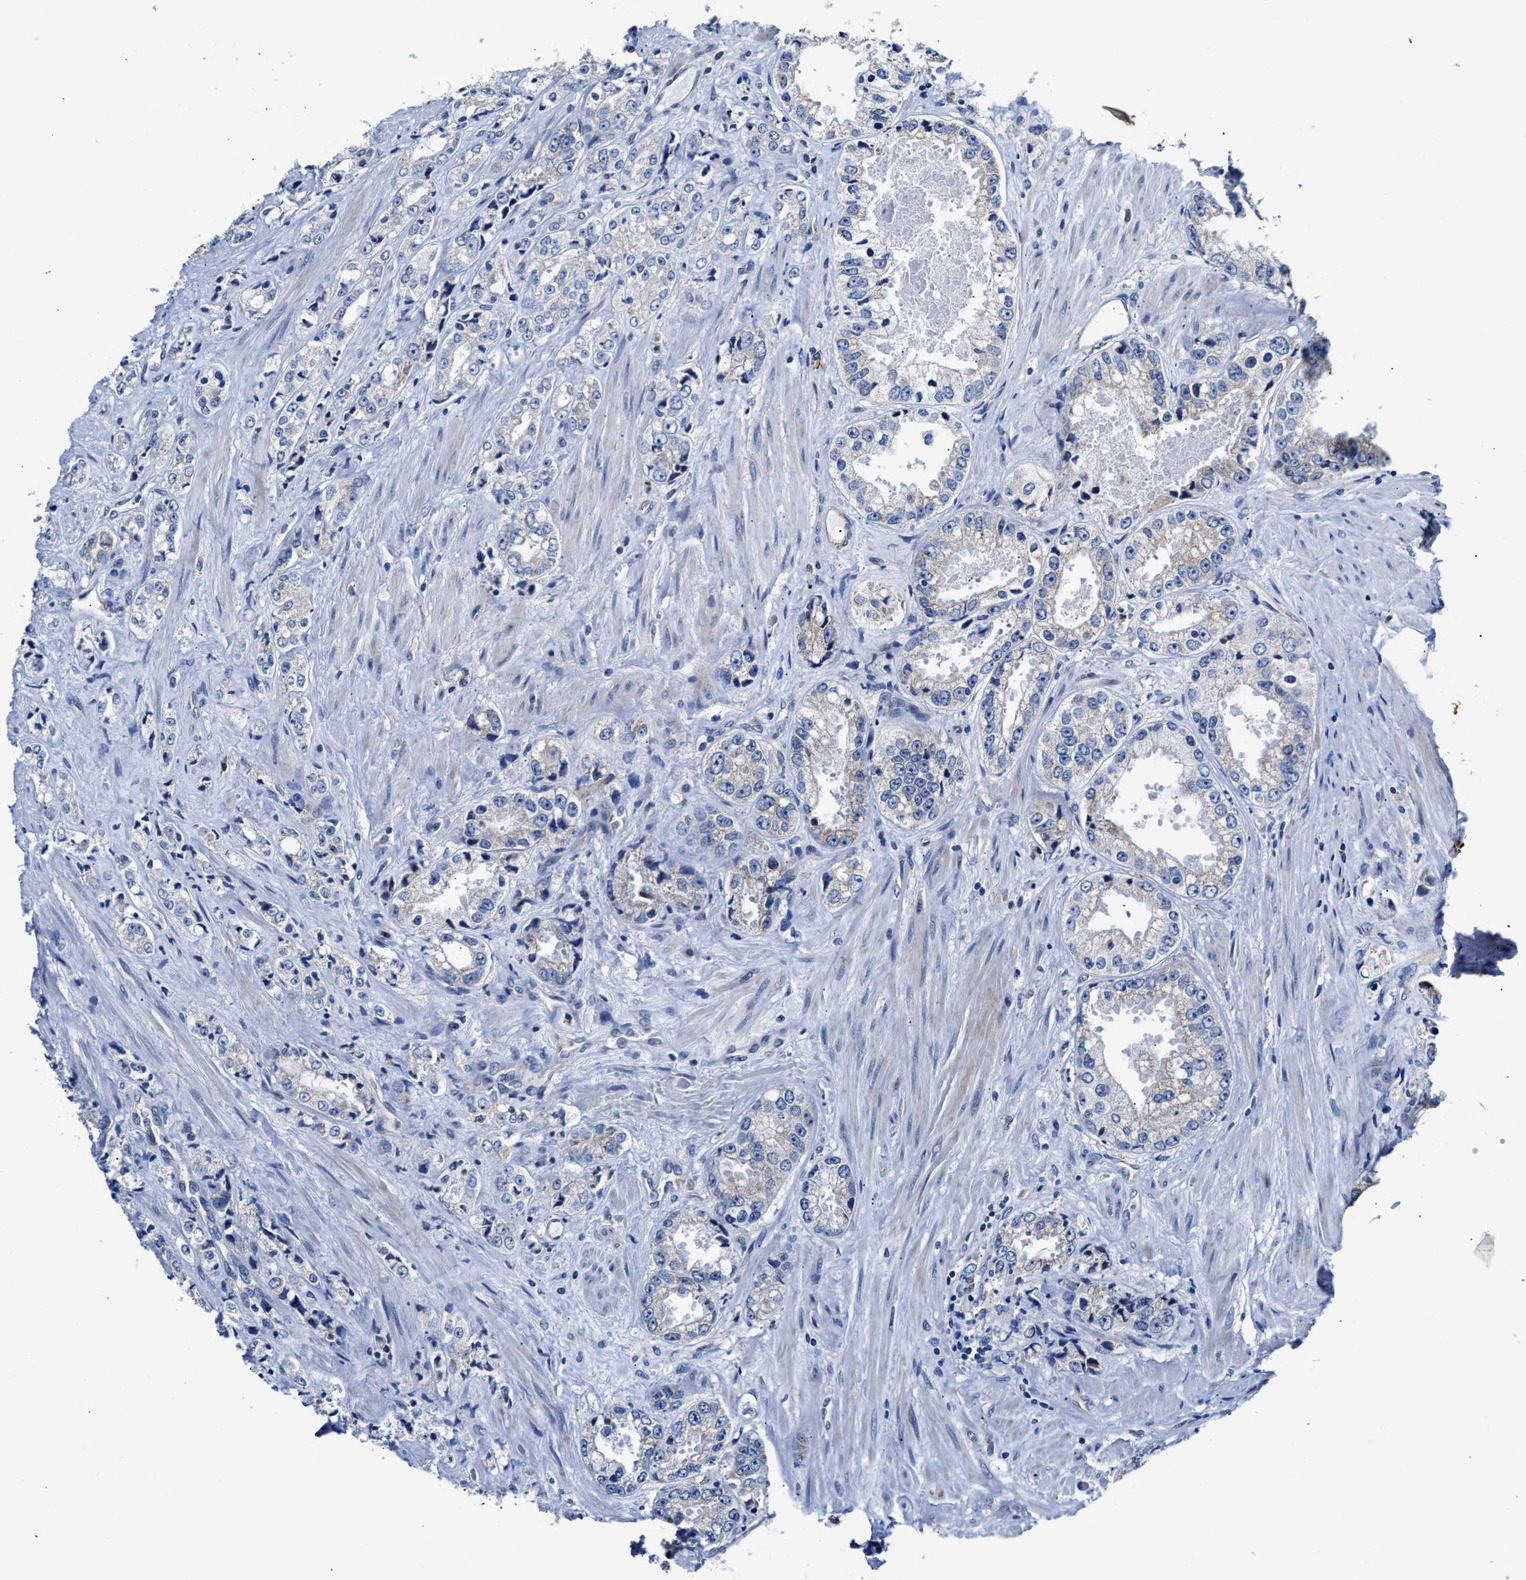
{"staining": {"intensity": "negative", "quantity": "none", "location": "none"}, "tissue": "prostate cancer", "cell_type": "Tumor cells", "image_type": "cancer", "snomed": [{"axis": "morphology", "description": "Adenocarcinoma, High grade"}, {"axis": "topography", "description": "Prostate"}], "caption": "High power microscopy histopathology image of an immunohistochemistry (IHC) photomicrograph of prostate adenocarcinoma (high-grade), revealing no significant positivity in tumor cells. Nuclei are stained in blue.", "gene": "ACADVL", "patient": {"sex": "male", "age": 61}}